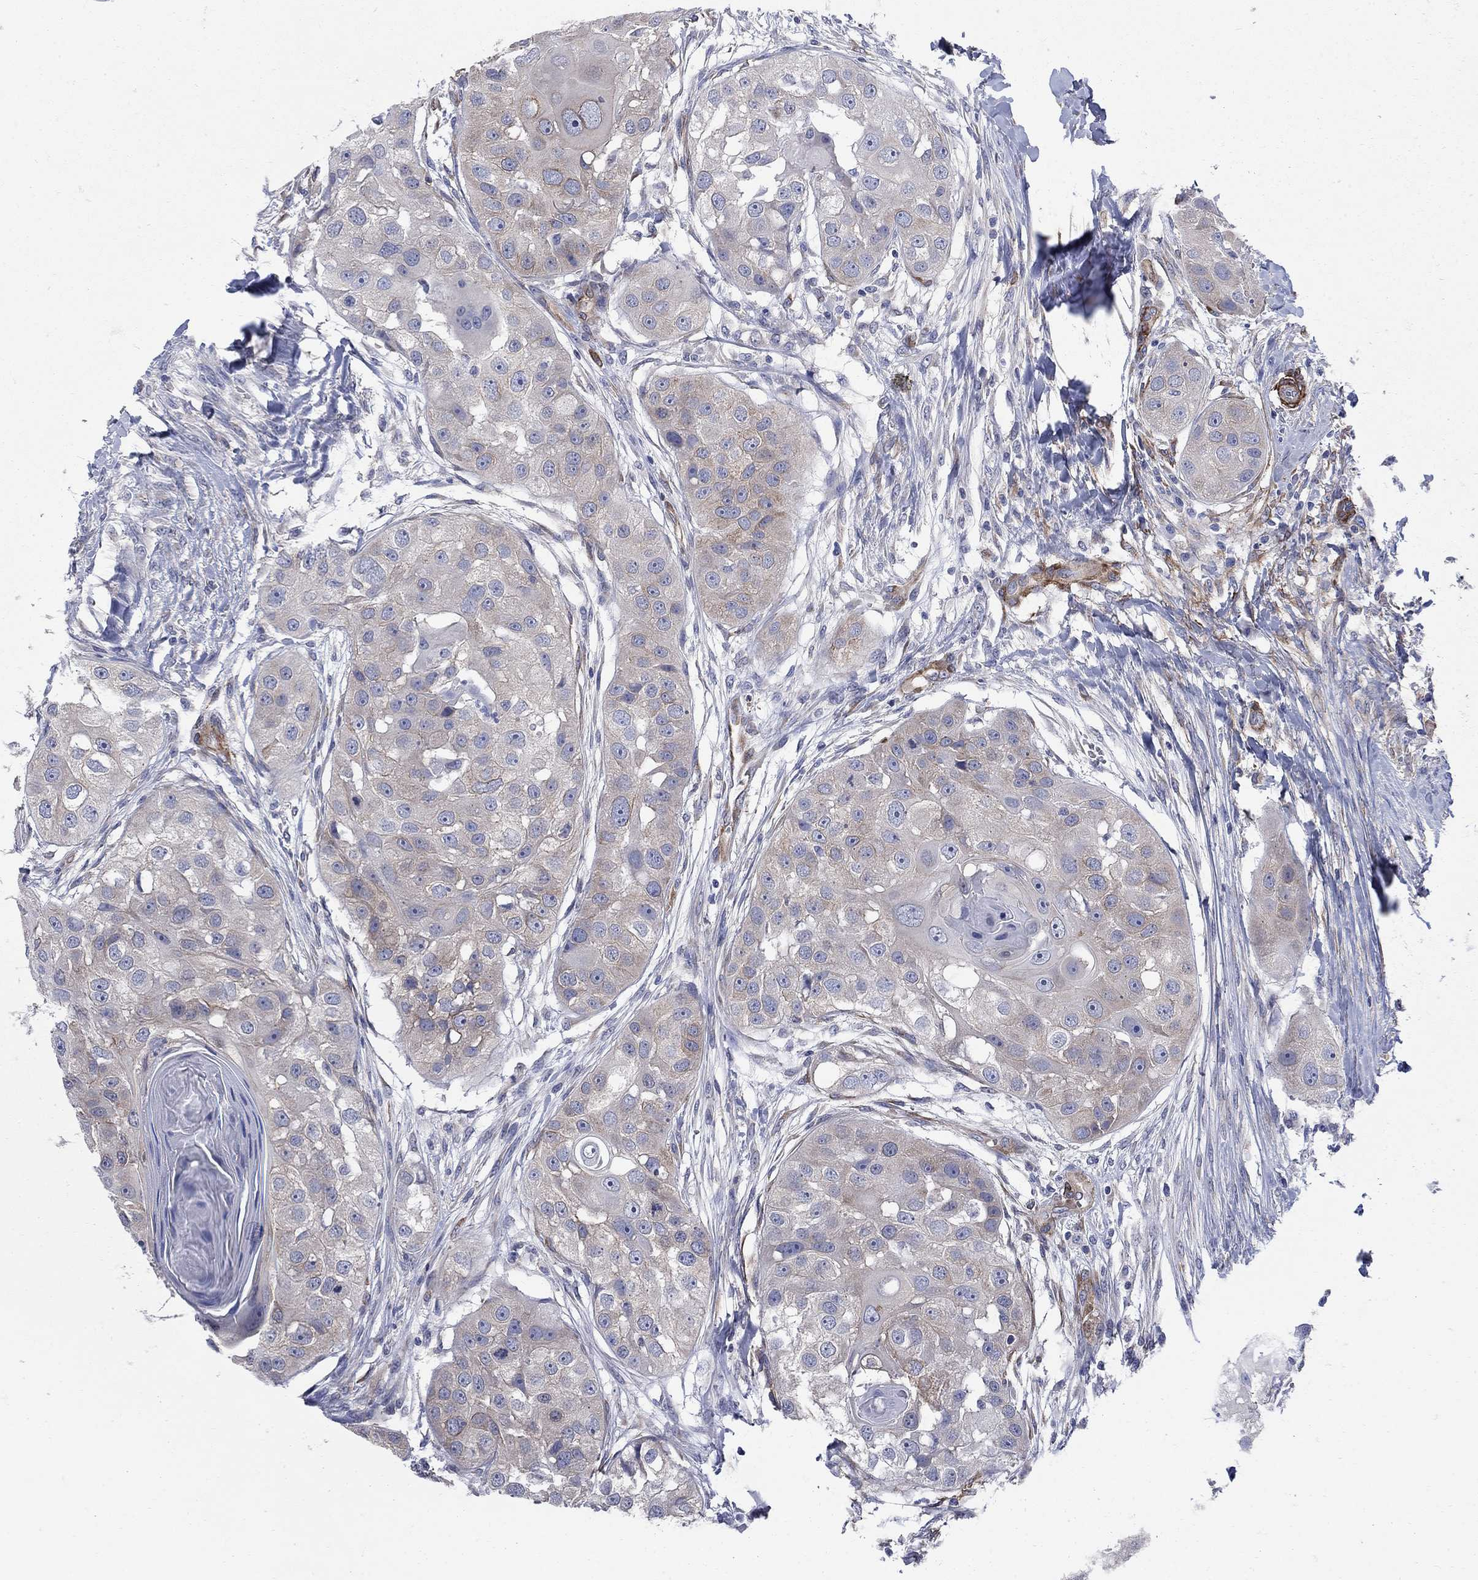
{"staining": {"intensity": "negative", "quantity": "none", "location": "none"}, "tissue": "head and neck cancer", "cell_type": "Tumor cells", "image_type": "cancer", "snomed": [{"axis": "morphology", "description": "Normal tissue, NOS"}, {"axis": "morphology", "description": "Squamous cell carcinoma, NOS"}, {"axis": "topography", "description": "Skeletal muscle"}, {"axis": "topography", "description": "Head-Neck"}], "caption": "Image shows no significant protein expression in tumor cells of head and neck squamous cell carcinoma. The staining was performed using DAB (3,3'-diaminobenzidine) to visualize the protein expression in brown, while the nuclei were stained in blue with hematoxylin (Magnification: 20x).", "gene": "SEPTIN8", "patient": {"sex": "male", "age": 51}}